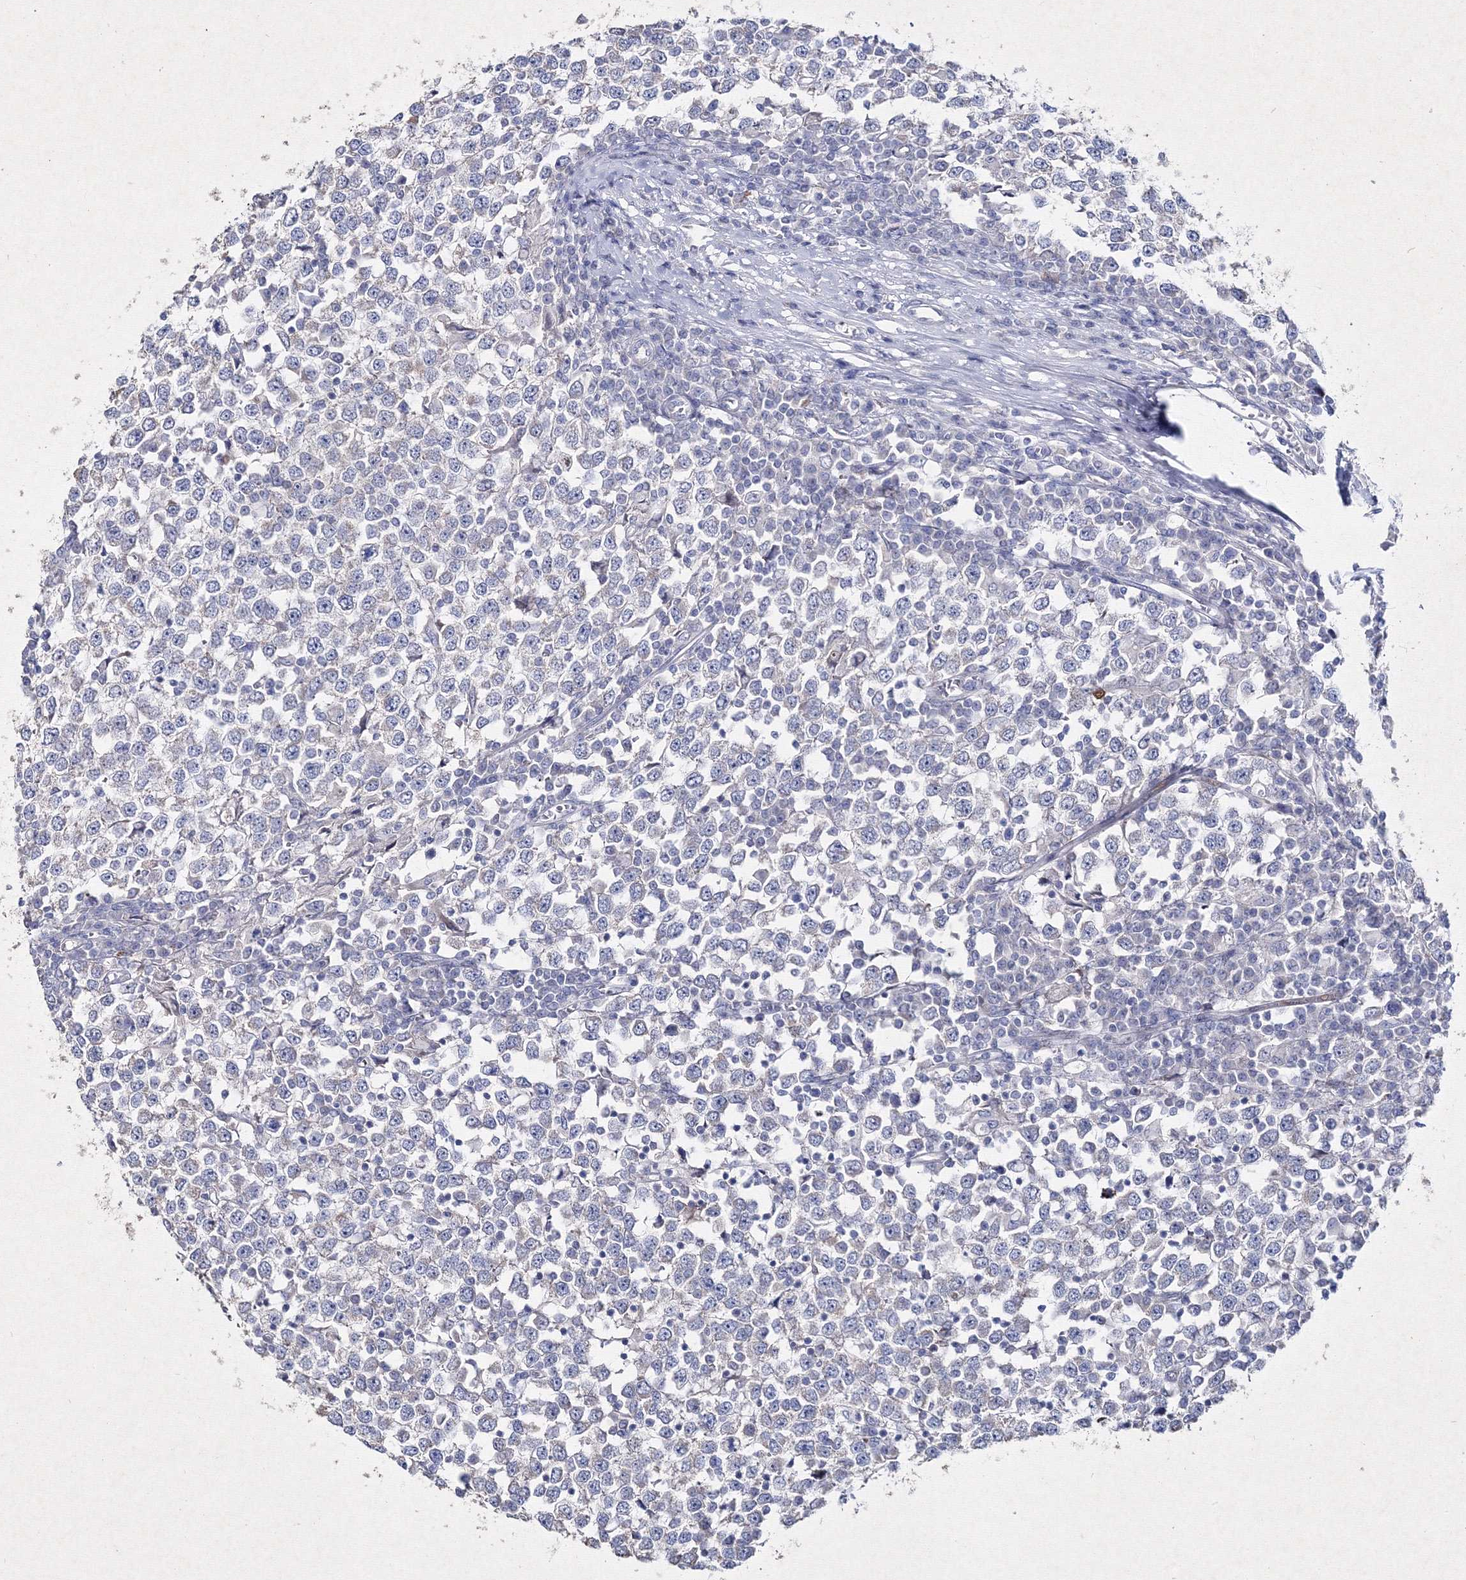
{"staining": {"intensity": "negative", "quantity": "none", "location": "none"}, "tissue": "testis cancer", "cell_type": "Tumor cells", "image_type": "cancer", "snomed": [{"axis": "morphology", "description": "Seminoma, NOS"}, {"axis": "topography", "description": "Testis"}], "caption": "Immunohistochemistry photomicrograph of neoplastic tissue: seminoma (testis) stained with DAB (3,3'-diaminobenzidine) exhibits no significant protein positivity in tumor cells. The staining was performed using DAB to visualize the protein expression in brown, while the nuclei were stained in blue with hematoxylin (Magnification: 20x).", "gene": "SMIM29", "patient": {"sex": "male", "age": 65}}